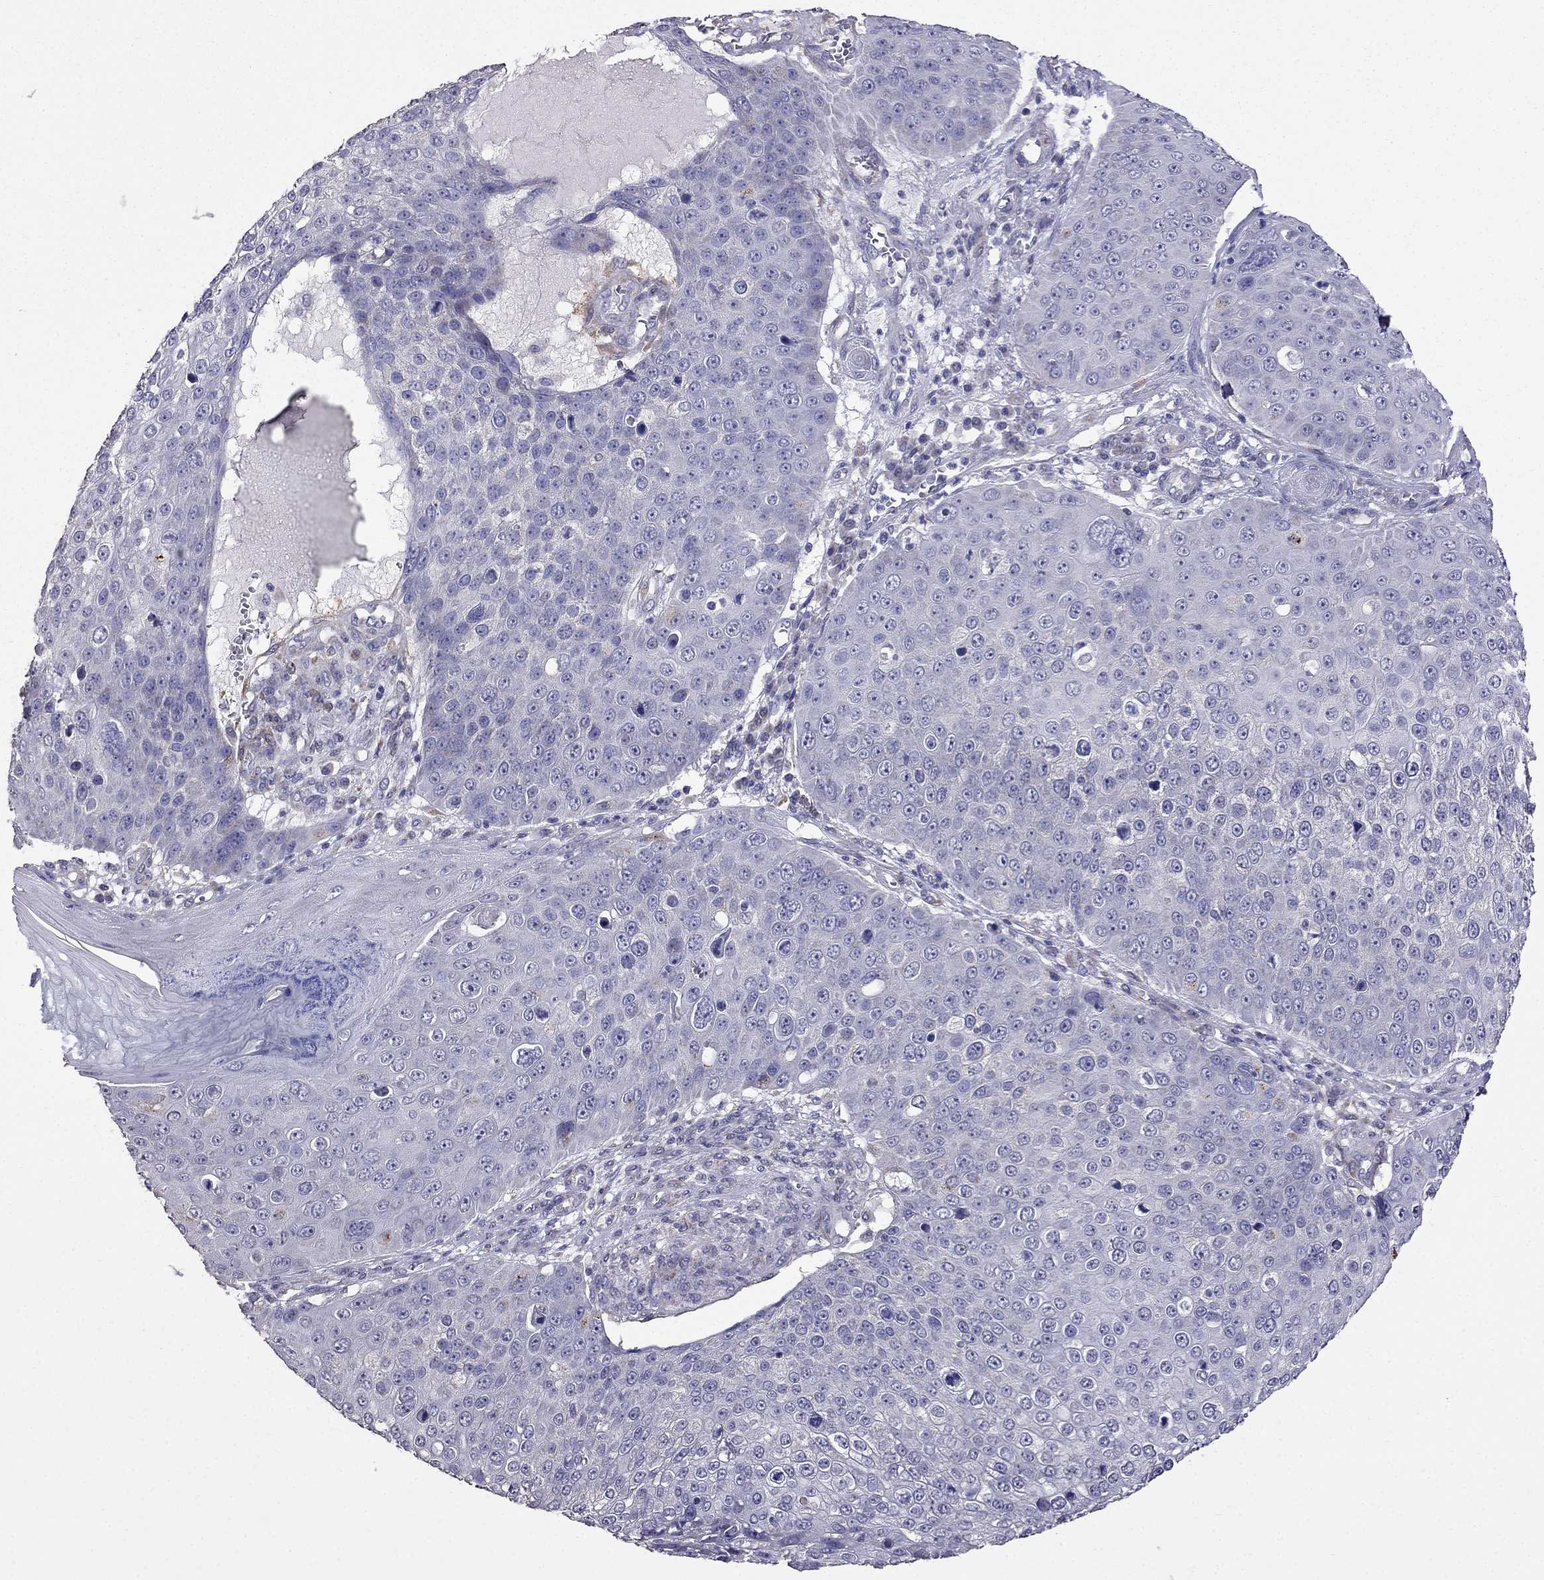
{"staining": {"intensity": "negative", "quantity": "none", "location": "none"}, "tissue": "skin cancer", "cell_type": "Tumor cells", "image_type": "cancer", "snomed": [{"axis": "morphology", "description": "Squamous cell carcinoma, NOS"}, {"axis": "topography", "description": "Skin"}], "caption": "The image reveals no staining of tumor cells in squamous cell carcinoma (skin). (DAB (3,3'-diaminobenzidine) immunohistochemistry, high magnification).", "gene": "AK5", "patient": {"sex": "male", "age": 71}}